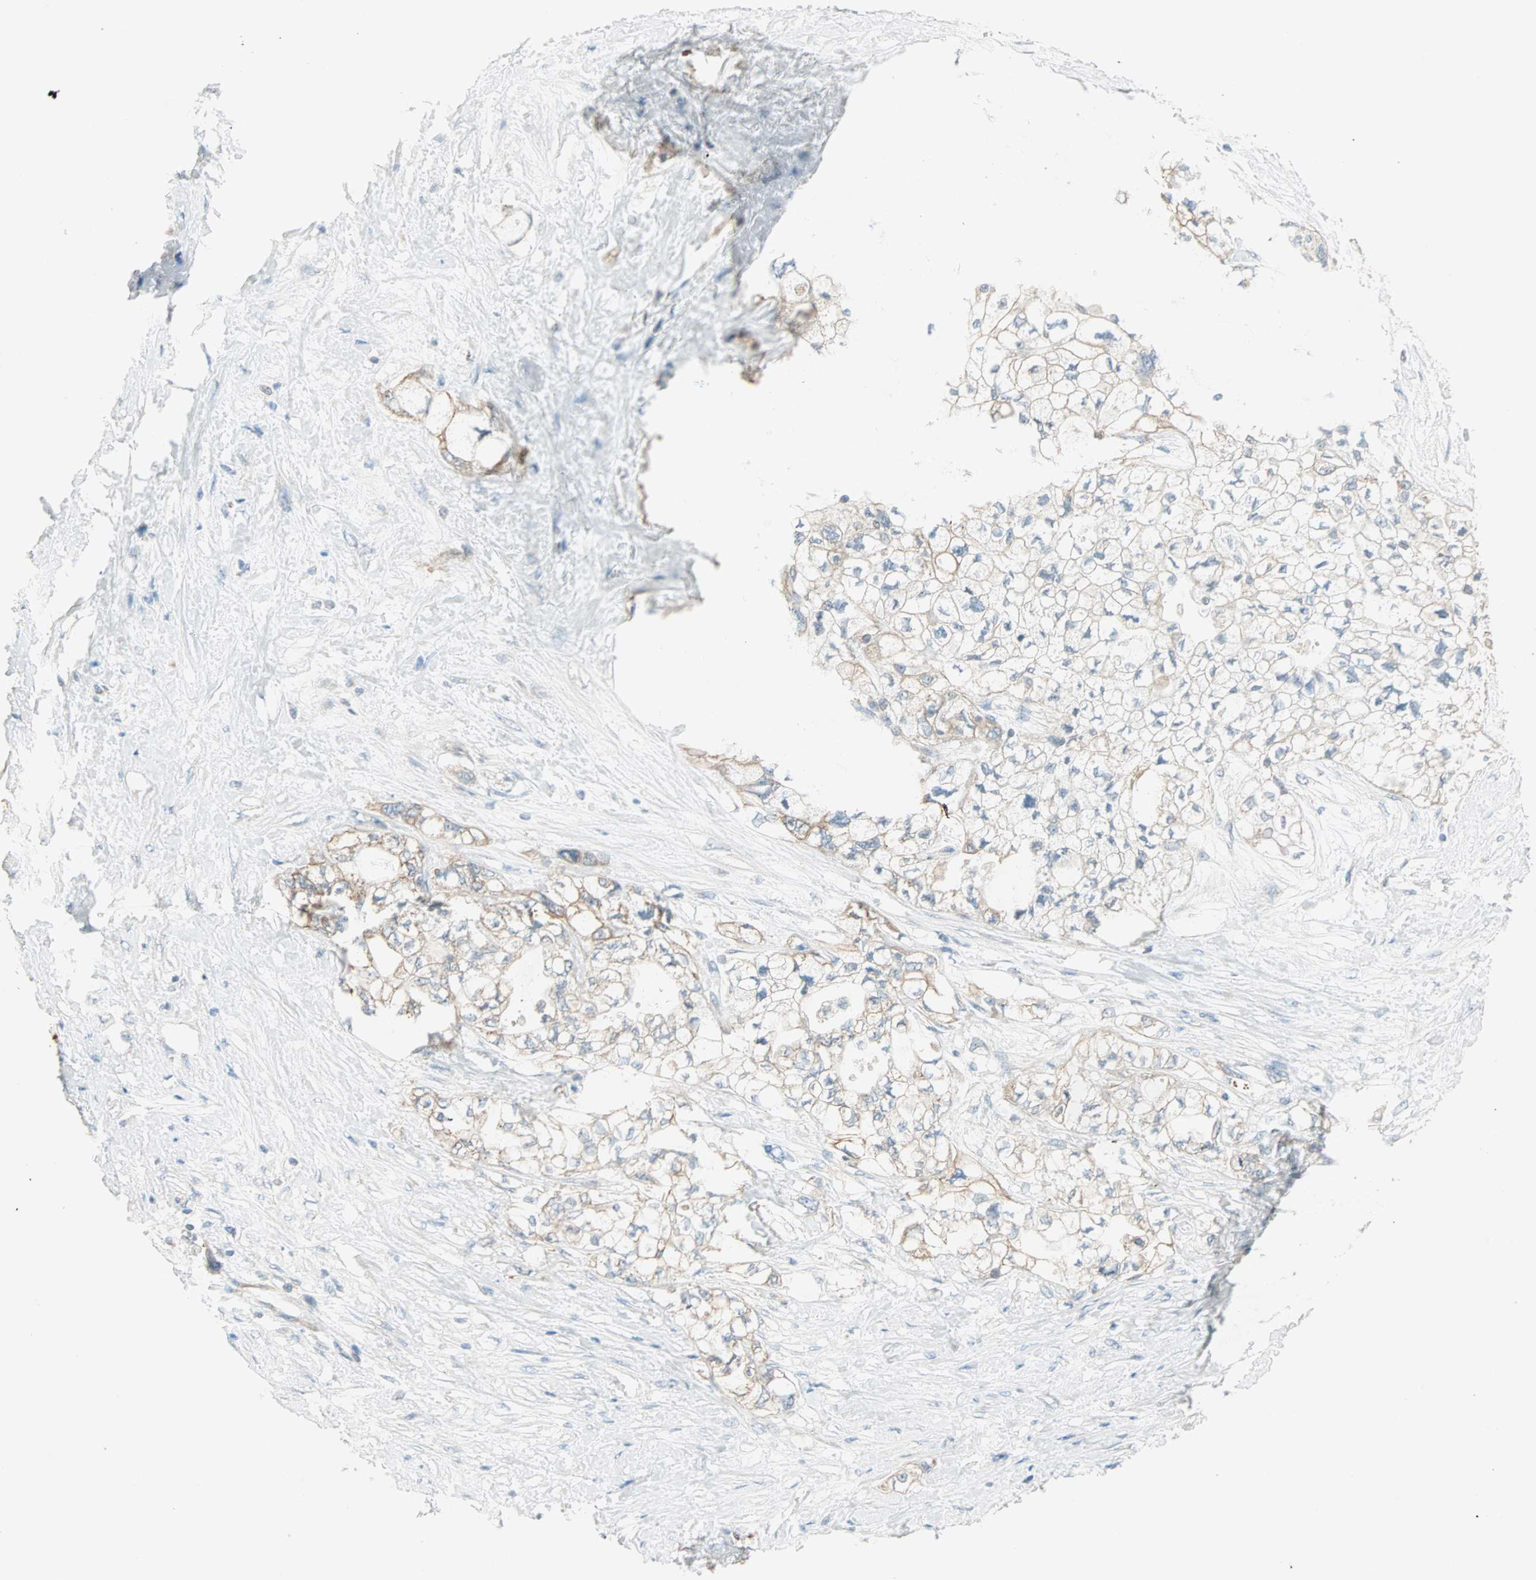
{"staining": {"intensity": "weak", "quantity": "25%-75%", "location": "cytoplasmic/membranous"}, "tissue": "pancreatic cancer", "cell_type": "Tumor cells", "image_type": "cancer", "snomed": [{"axis": "morphology", "description": "Adenocarcinoma, NOS"}, {"axis": "topography", "description": "Pancreas"}], "caption": "IHC histopathology image of neoplastic tissue: pancreatic cancer (adenocarcinoma) stained using immunohistochemistry demonstrates low levels of weak protein expression localized specifically in the cytoplasmic/membranous of tumor cells, appearing as a cytoplasmic/membranous brown color.", "gene": "RAD18", "patient": {"sex": "male", "age": 70}}